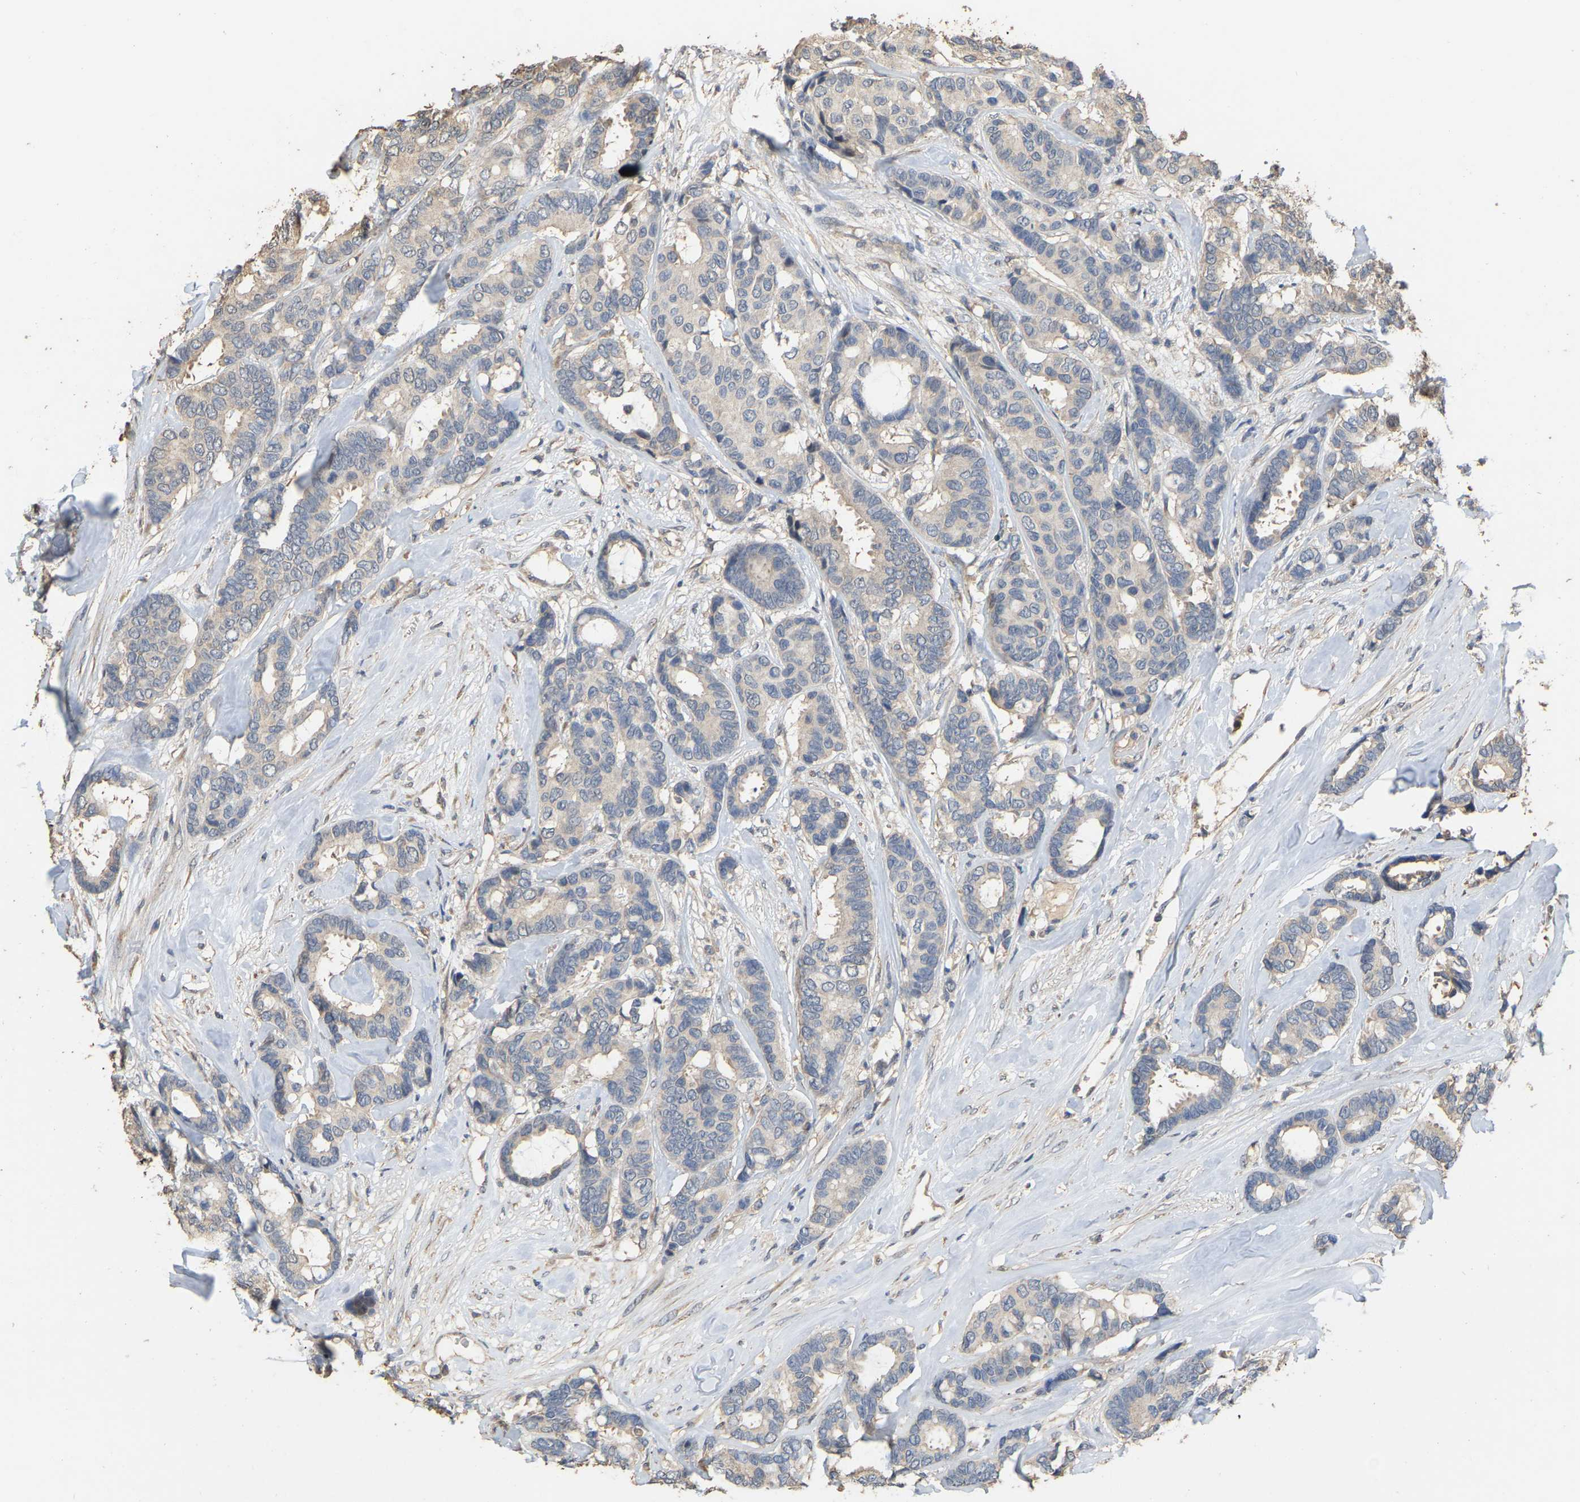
{"staining": {"intensity": "negative", "quantity": "none", "location": "none"}, "tissue": "breast cancer", "cell_type": "Tumor cells", "image_type": "cancer", "snomed": [{"axis": "morphology", "description": "Duct carcinoma"}, {"axis": "topography", "description": "Breast"}], "caption": "Tumor cells show no significant protein positivity in breast intraductal carcinoma. (Stains: DAB IHC with hematoxylin counter stain, Microscopy: brightfield microscopy at high magnification).", "gene": "NCS1", "patient": {"sex": "female", "age": 87}}